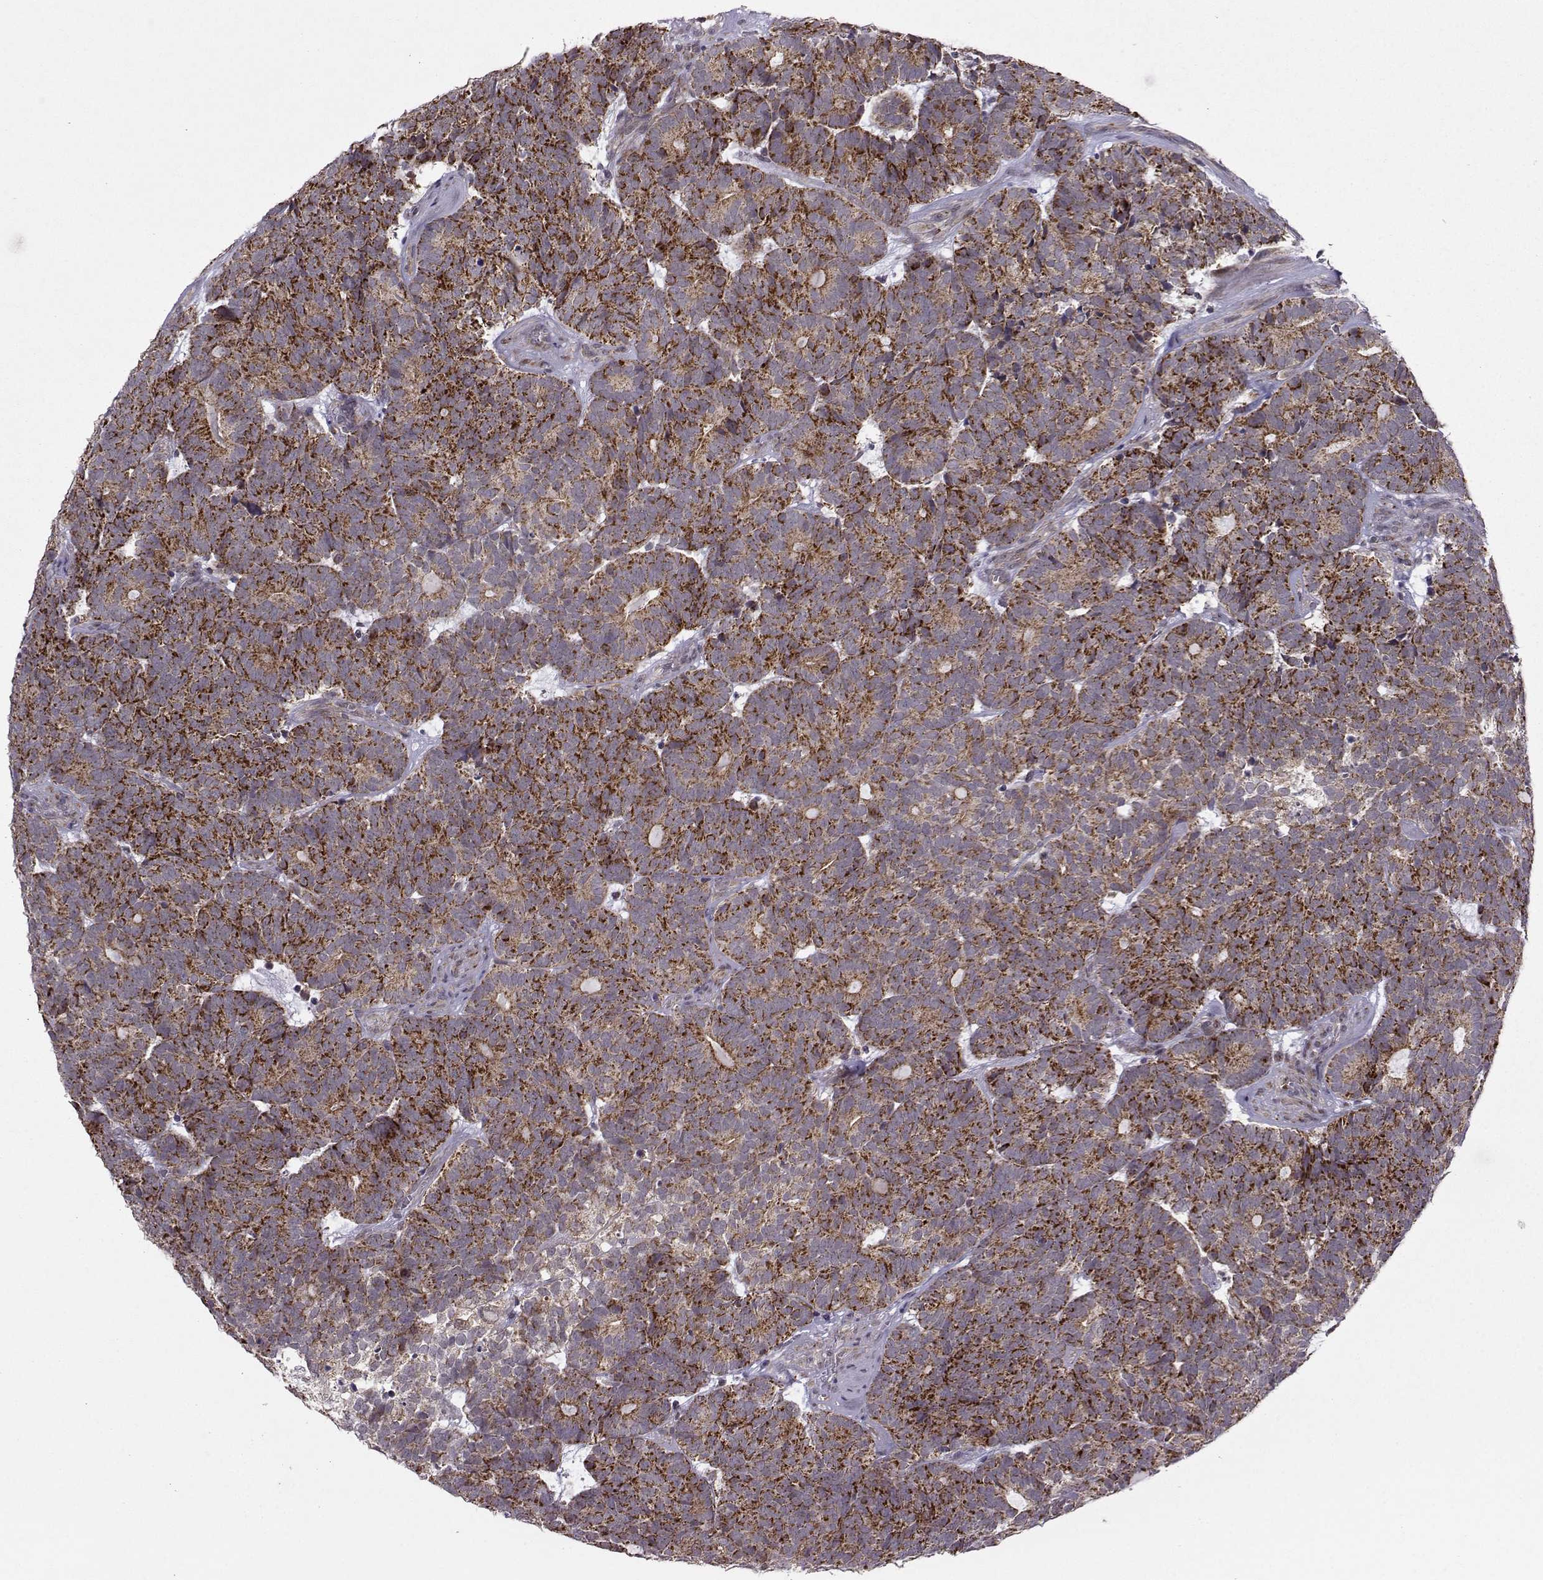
{"staining": {"intensity": "strong", "quantity": ">75%", "location": "cytoplasmic/membranous"}, "tissue": "head and neck cancer", "cell_type": "Tumor cells", "image_type": "cancer", "snomed": [{"axis": "morphology", "description": "Adenocarcinoma, NOS"}, {"axis": "topography", "description": "Head-Neck"}], "caption": "A brown stain labels strong cytoplasmic/membranous expression of a protein in human head and neck cancer tumor cells. Using DAB (3,3'-diaminobenzidine) (brown) and hematoxylin (blue) stains, captured at high magnification using brightfield microscopy.", "gene": "NECAB3", "patient": {"sex": "female", "age": 81}}